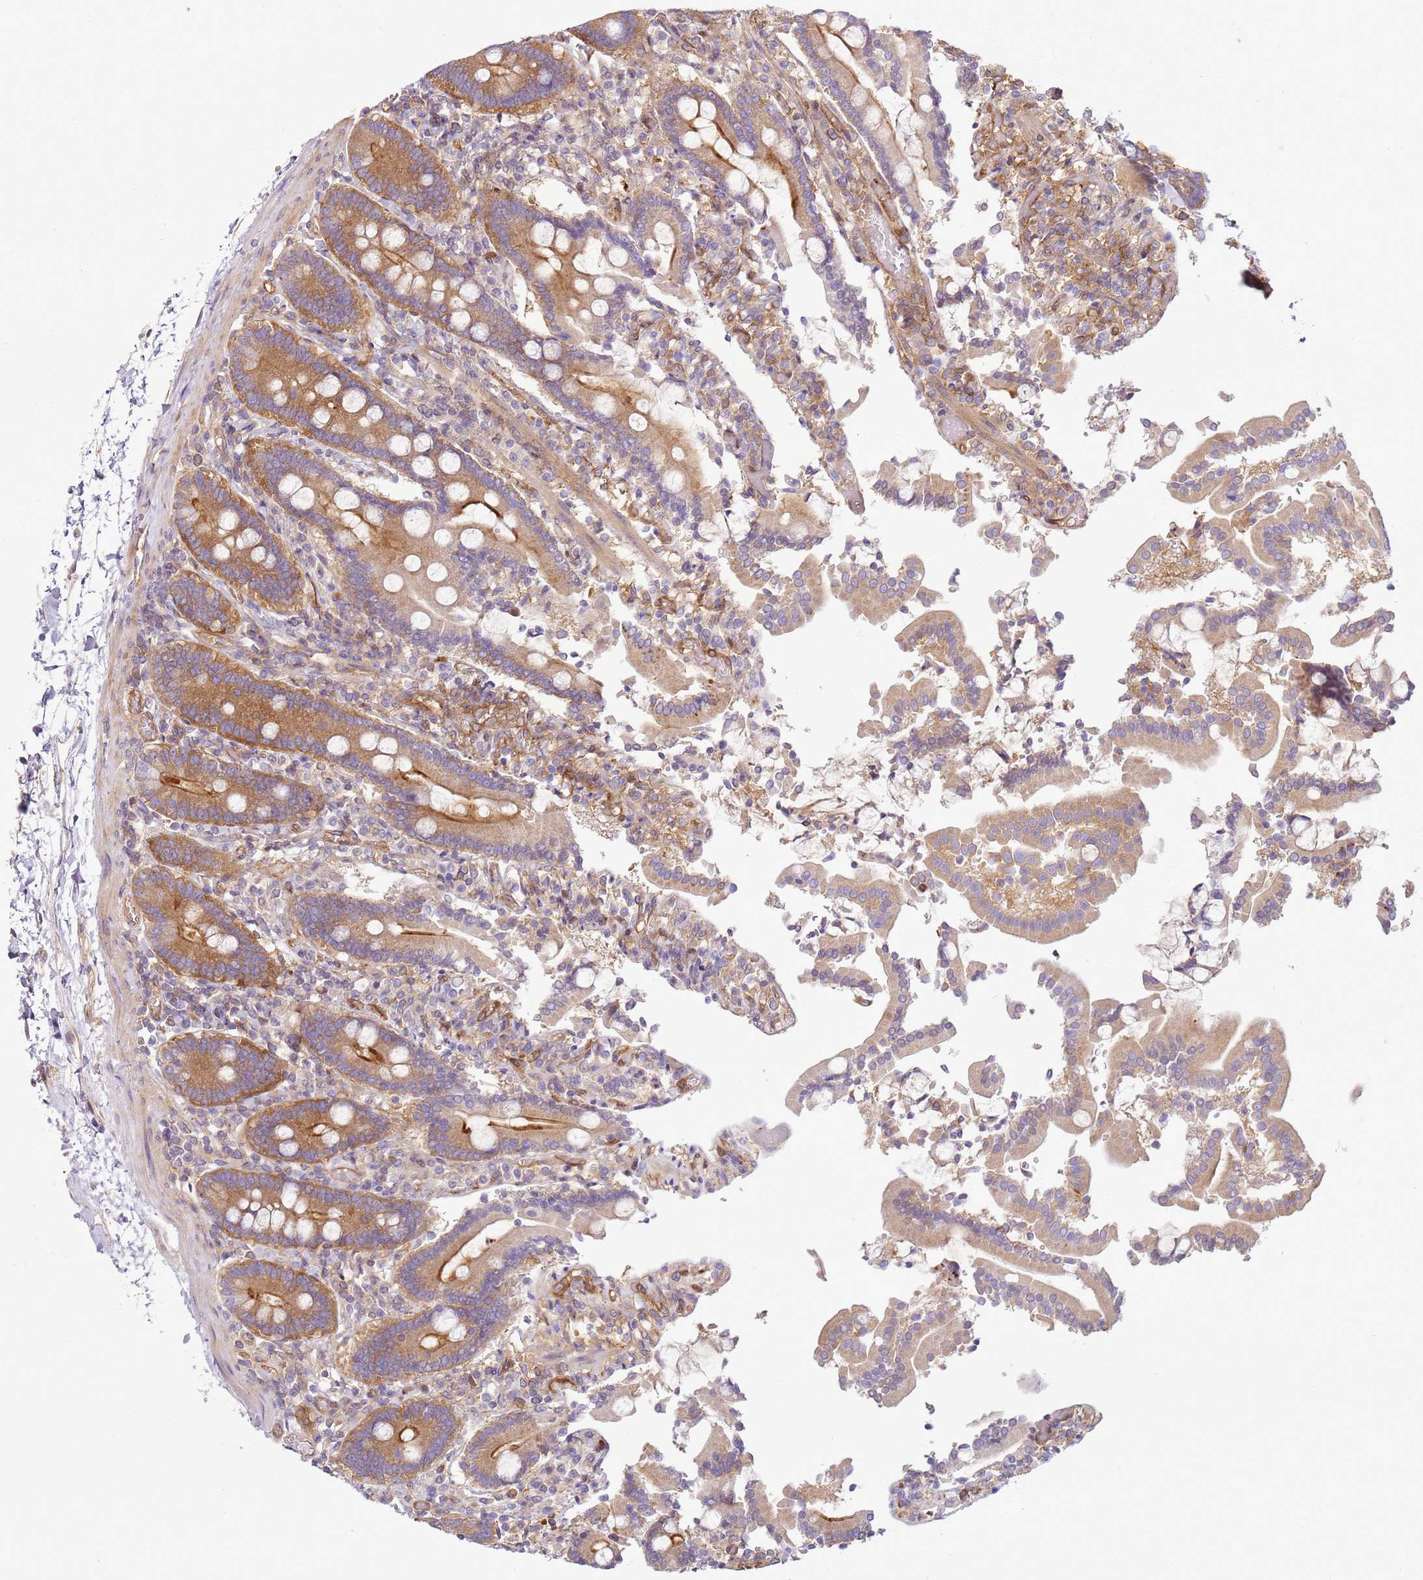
{"staining": {"intensity": "strong", "quantity": ">75%", "location": "cytoplasmic/membranous"}, "tissue": "duodenum", "cell_type": "Glandular cells", "image_type": "normal", "snomed": [{"axis": "morphology", "description": "Normal tissue, NOS"}, {"axis": "topography", "description": "Duodenum"}], "caption": "Strong cytoplasmic/membranous positivity for a protein is present in approximately >75% of glandular cells of unremarkable duodenum using immunohistochemistry (IHC).", "gene": "SNX21", "patient": {"sex": "male", "age": 55}}